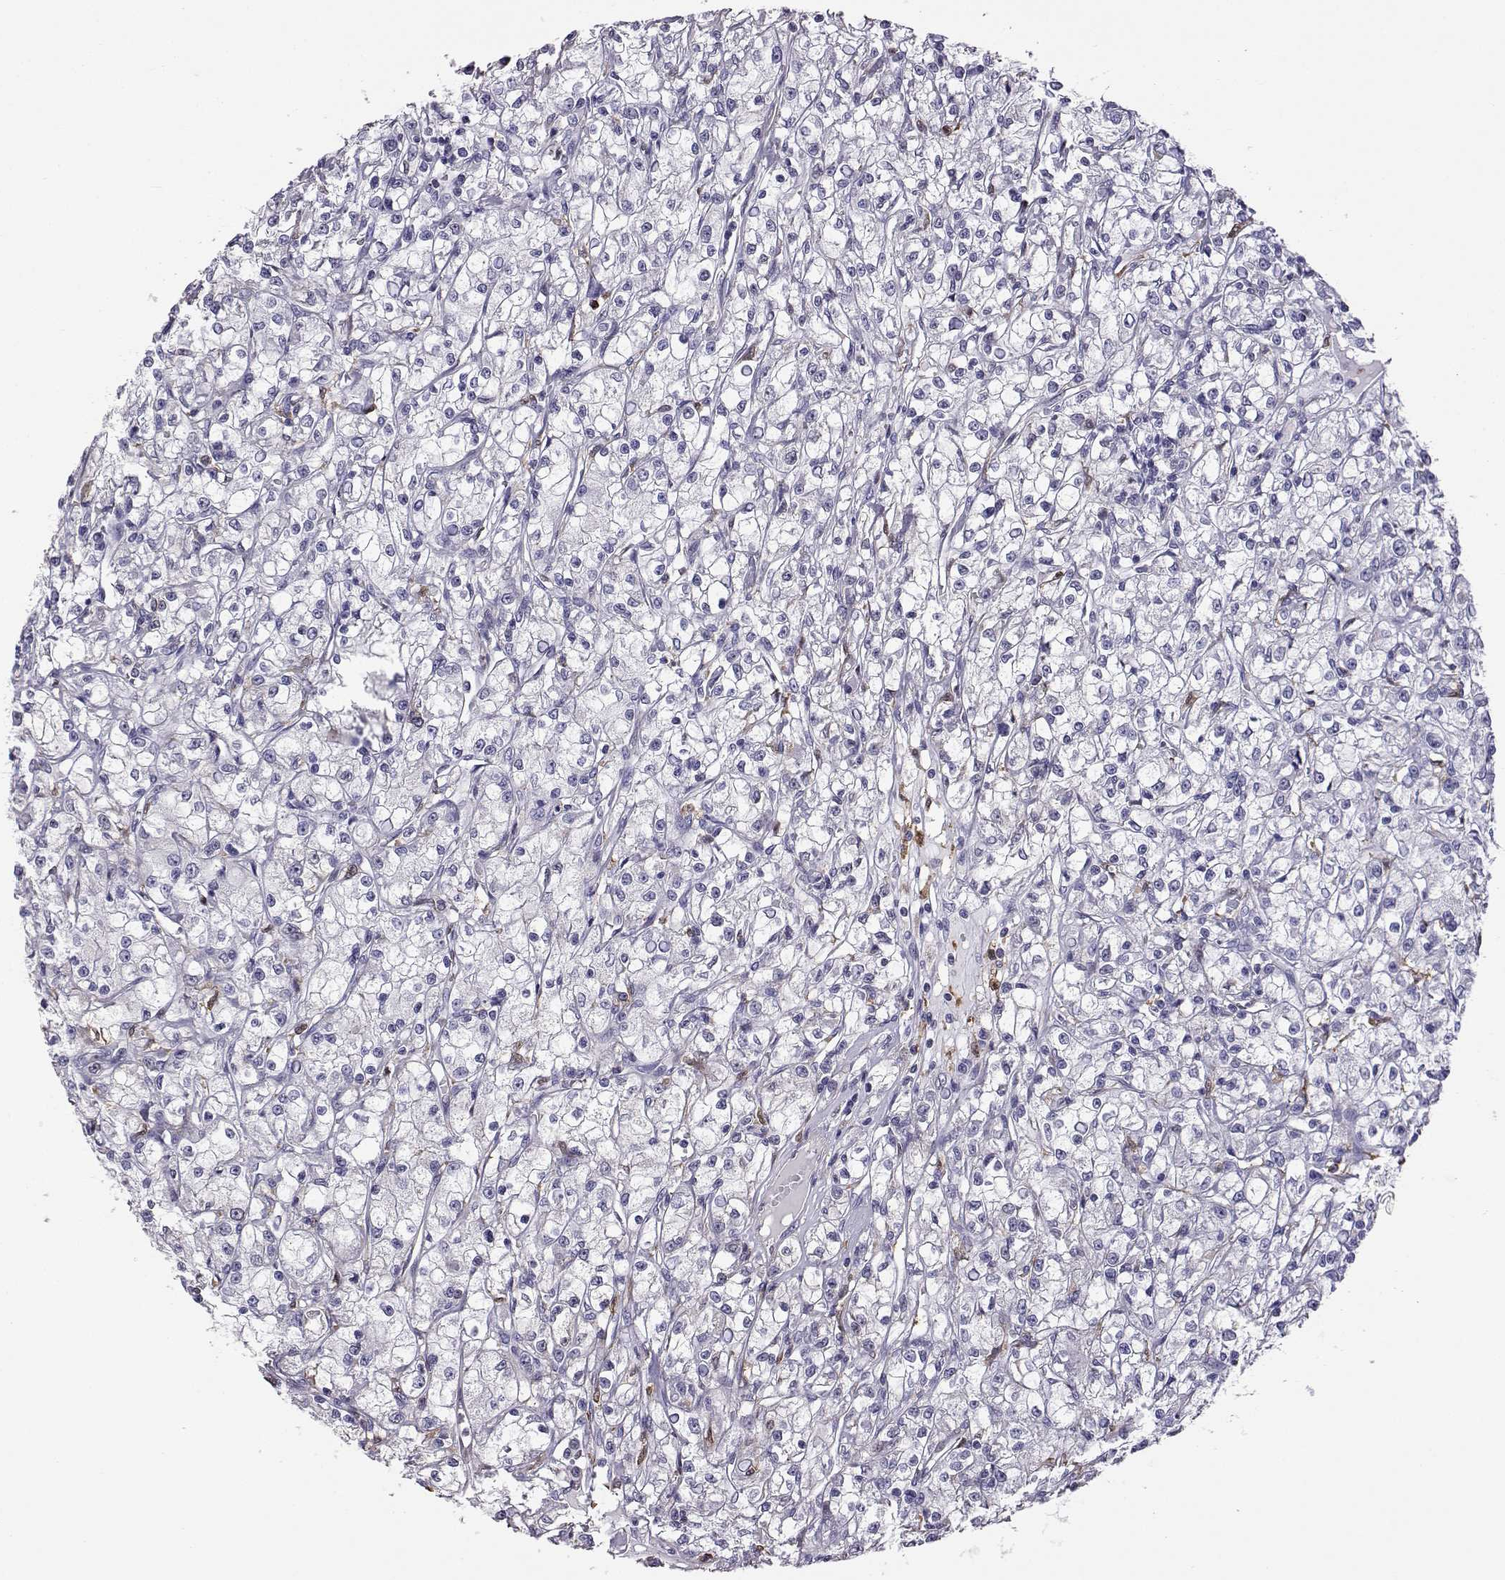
{"staining": {"intensity": "negative", "quantity": "none", "location": "none"}, "tissue": "renal cancer", "cell_type": "Tumor cells", "image_type": "cancer", "snomed": [{"axis": "morphology", "description": "Adenocarcinoma, NOS"}, {"axis": "topography", "description": "Kidney"}], "caption": "High power microscopy photomicrograph of an immunohistochemistry photomicrograph of renal cancer, revealing no significant positivity in tumor cells.", "gene": "AKR1B1", "patient": {"sex": "female", "age": 59}}